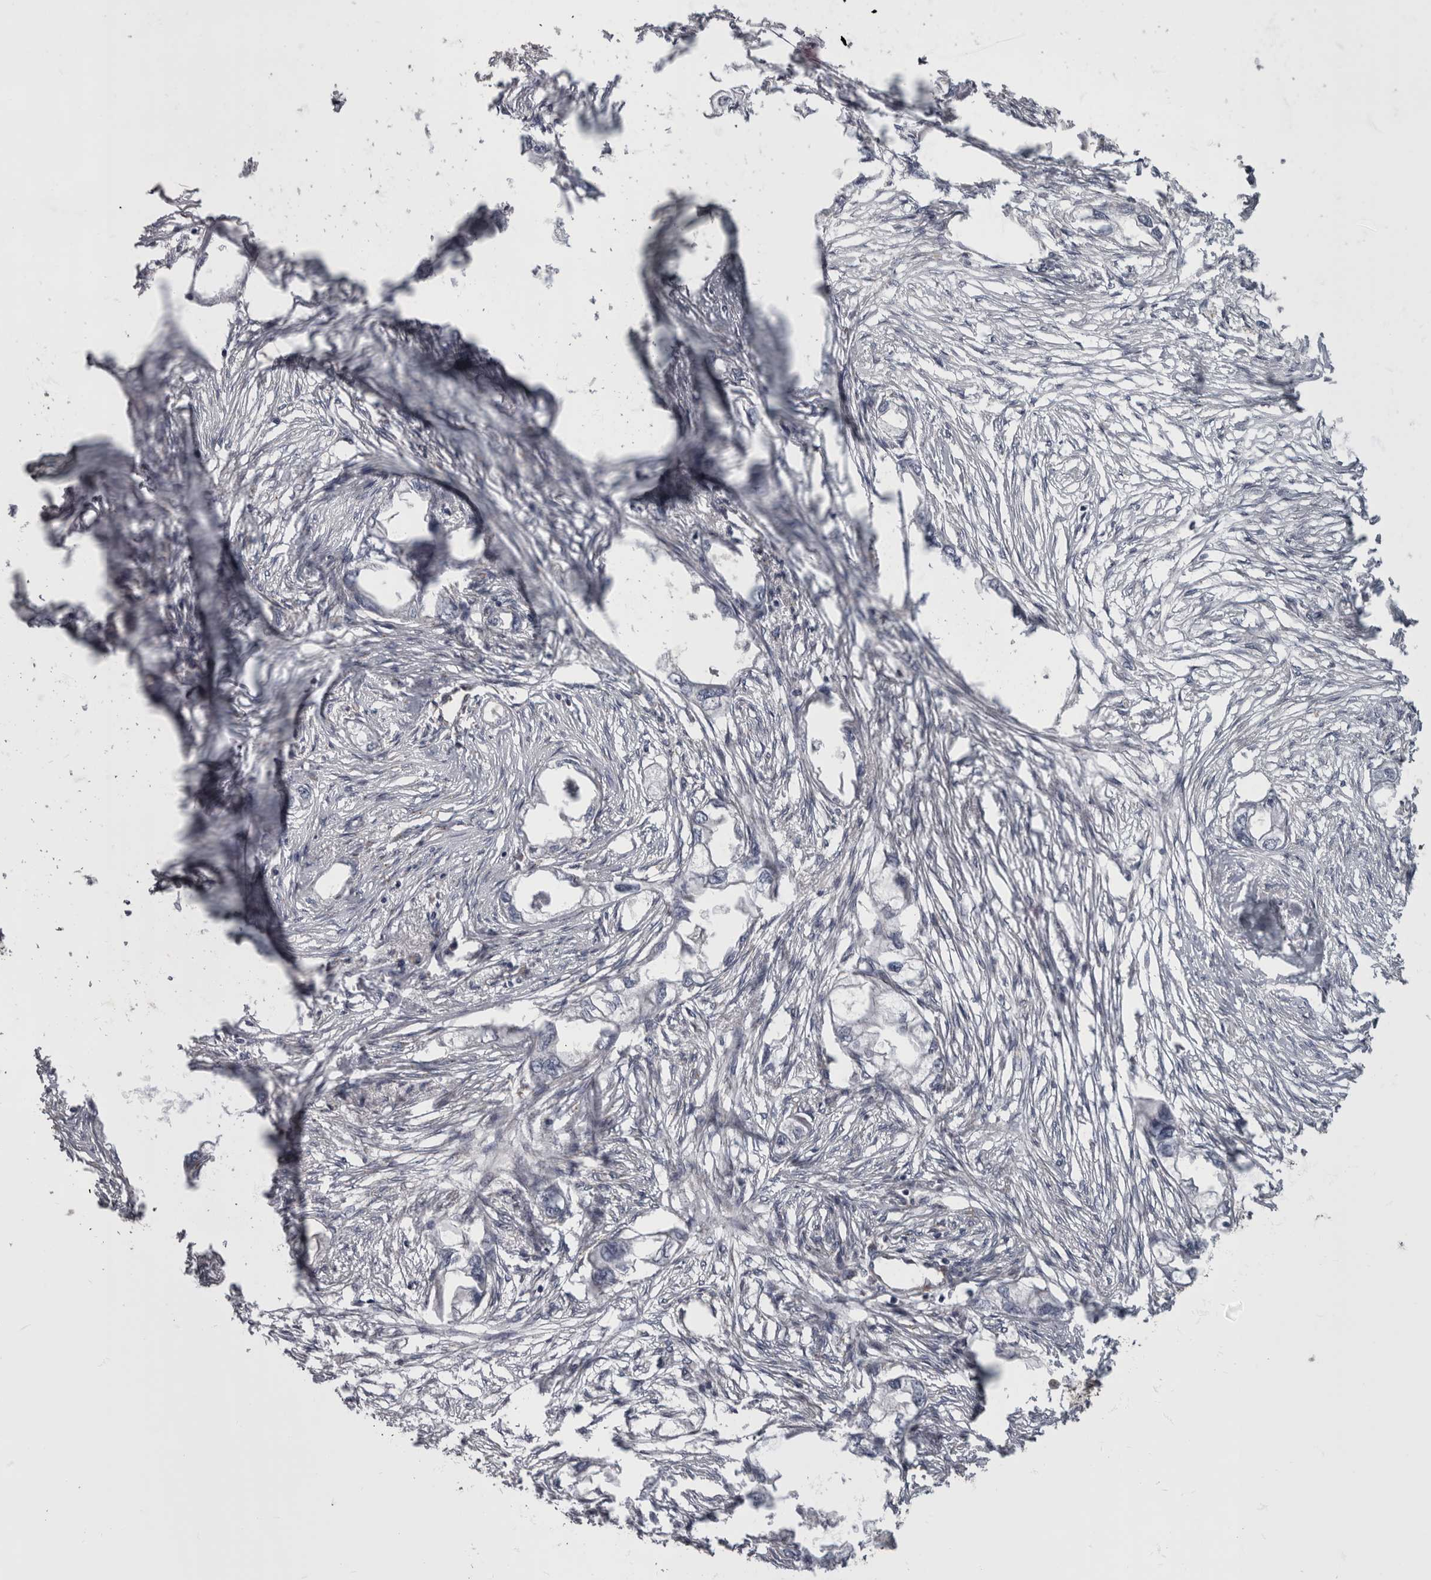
{"staining": {"intensity": "negative", "quantity": "none", "location": "none"}, "tissue": "endometrial cancer", "cell_type": "Tumor cells", "image_type": "cancer", "snomed": [{"axis": "morphology", "description": "Adenocarcinoma, NOS"}, {"axis": "morphology", "description": "Adenocarcinoma, metastatic, NOS"}, {"axis": "topography", "description": "Adipose tissue"}, {"axis": "topography", "description": "Endometrium"}], "caption": "A micrograph of metastatic adenocarcinoma (endometrial) stained for a protein demonstrates no brown staining in tumor cells.", "gene": "HOOK3", "patient": {"sex": "female", "age": 67}}